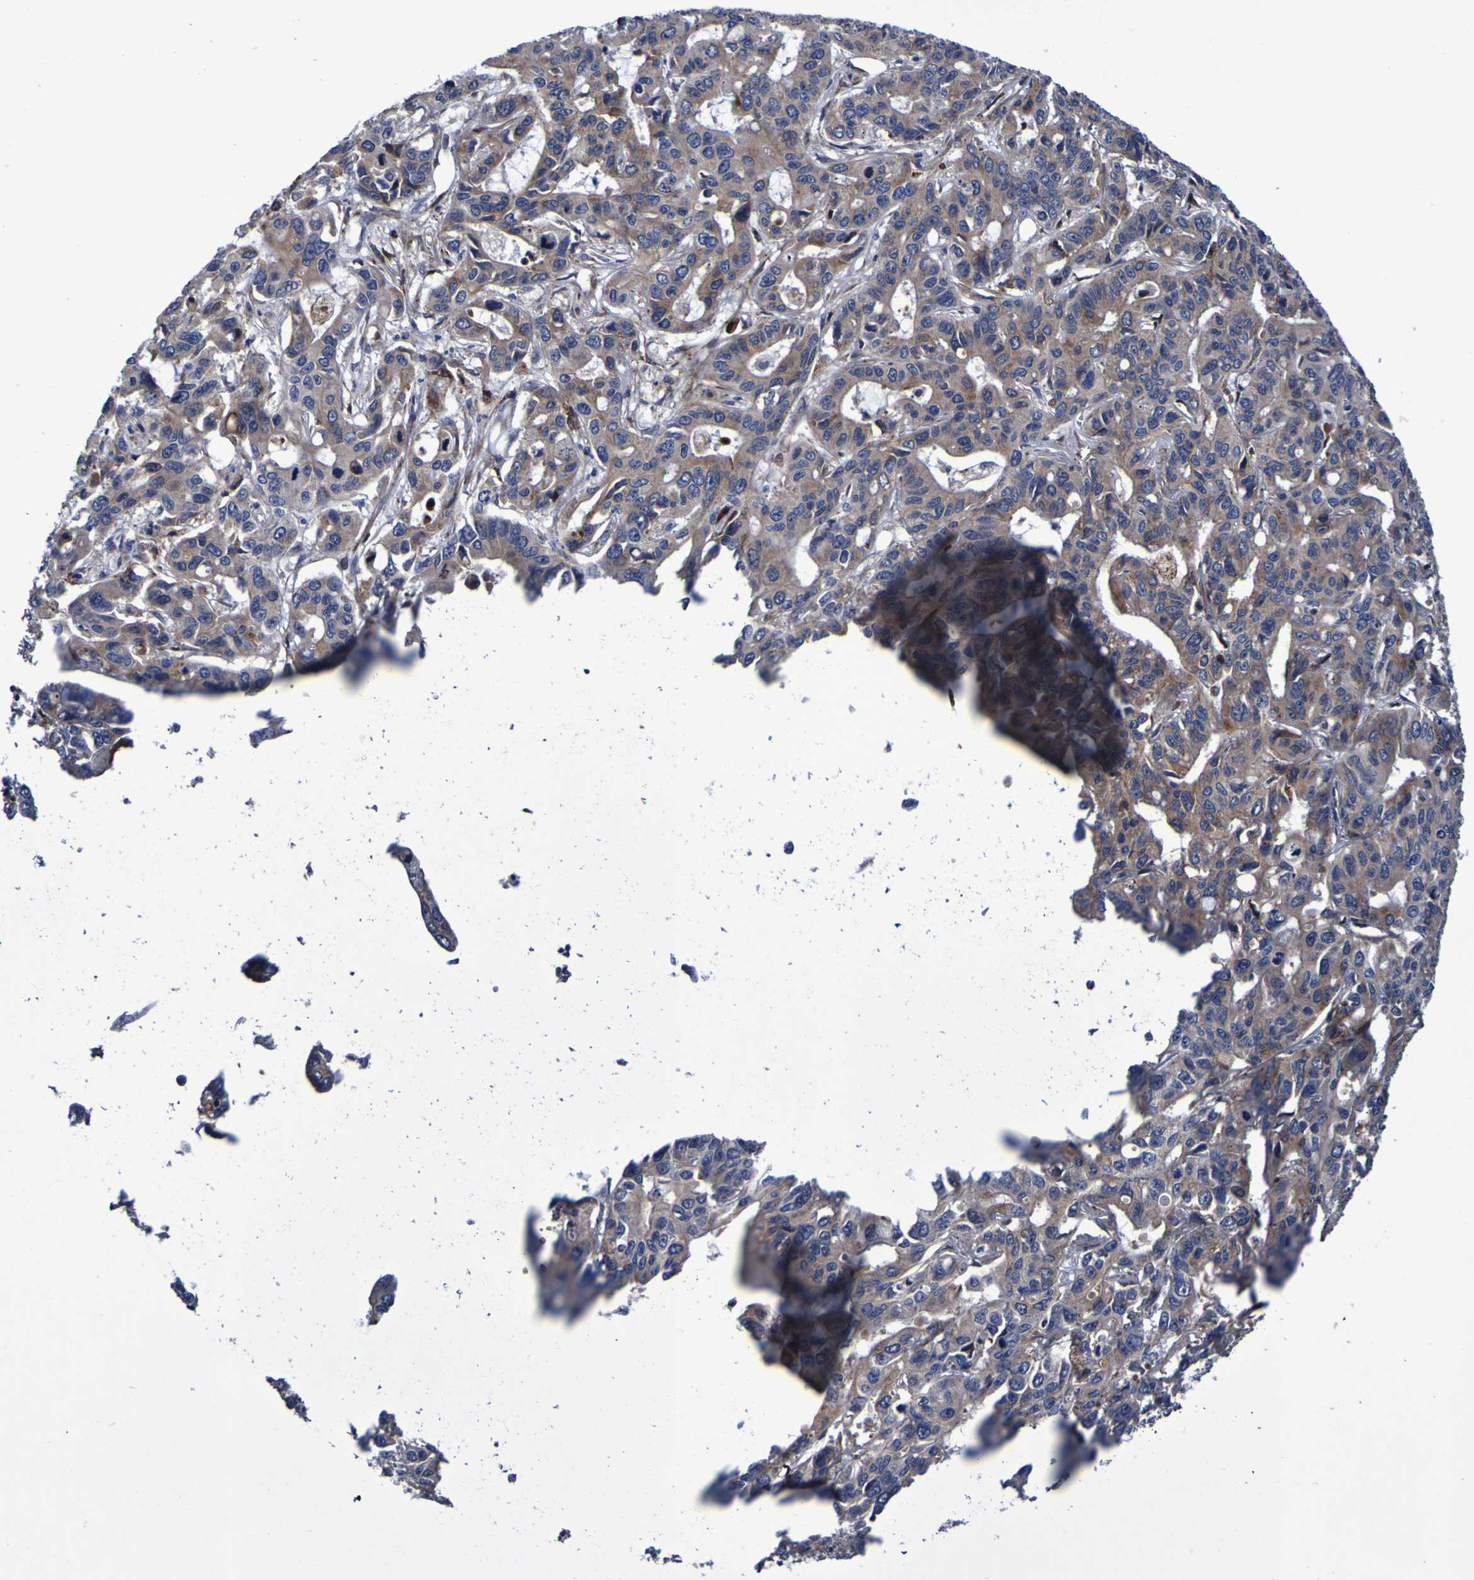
{"staining": {"intensity": "moderate", "quantity": ">75%", "location": "cytoplasmic/membranous"}, "tissue": "liver cancer", "cell_type": "Tumor cells", "image_type": "cancer", "snomed": [{"axis": "morphology", "description": "Cholangiocarcinoma"}, {"axis": "topography", "description": "Liver"}], "caption": "DAB (3,3'-diaminobenzidine) immunohistochemical staining of liver cancer (cholangiocarcinoma) displays moderate cytoplasmic/membranous protein staining in approximately >75% of tumor cells.", "gene": "MGLL", "patient": {"sex": "female", "age": 65}}